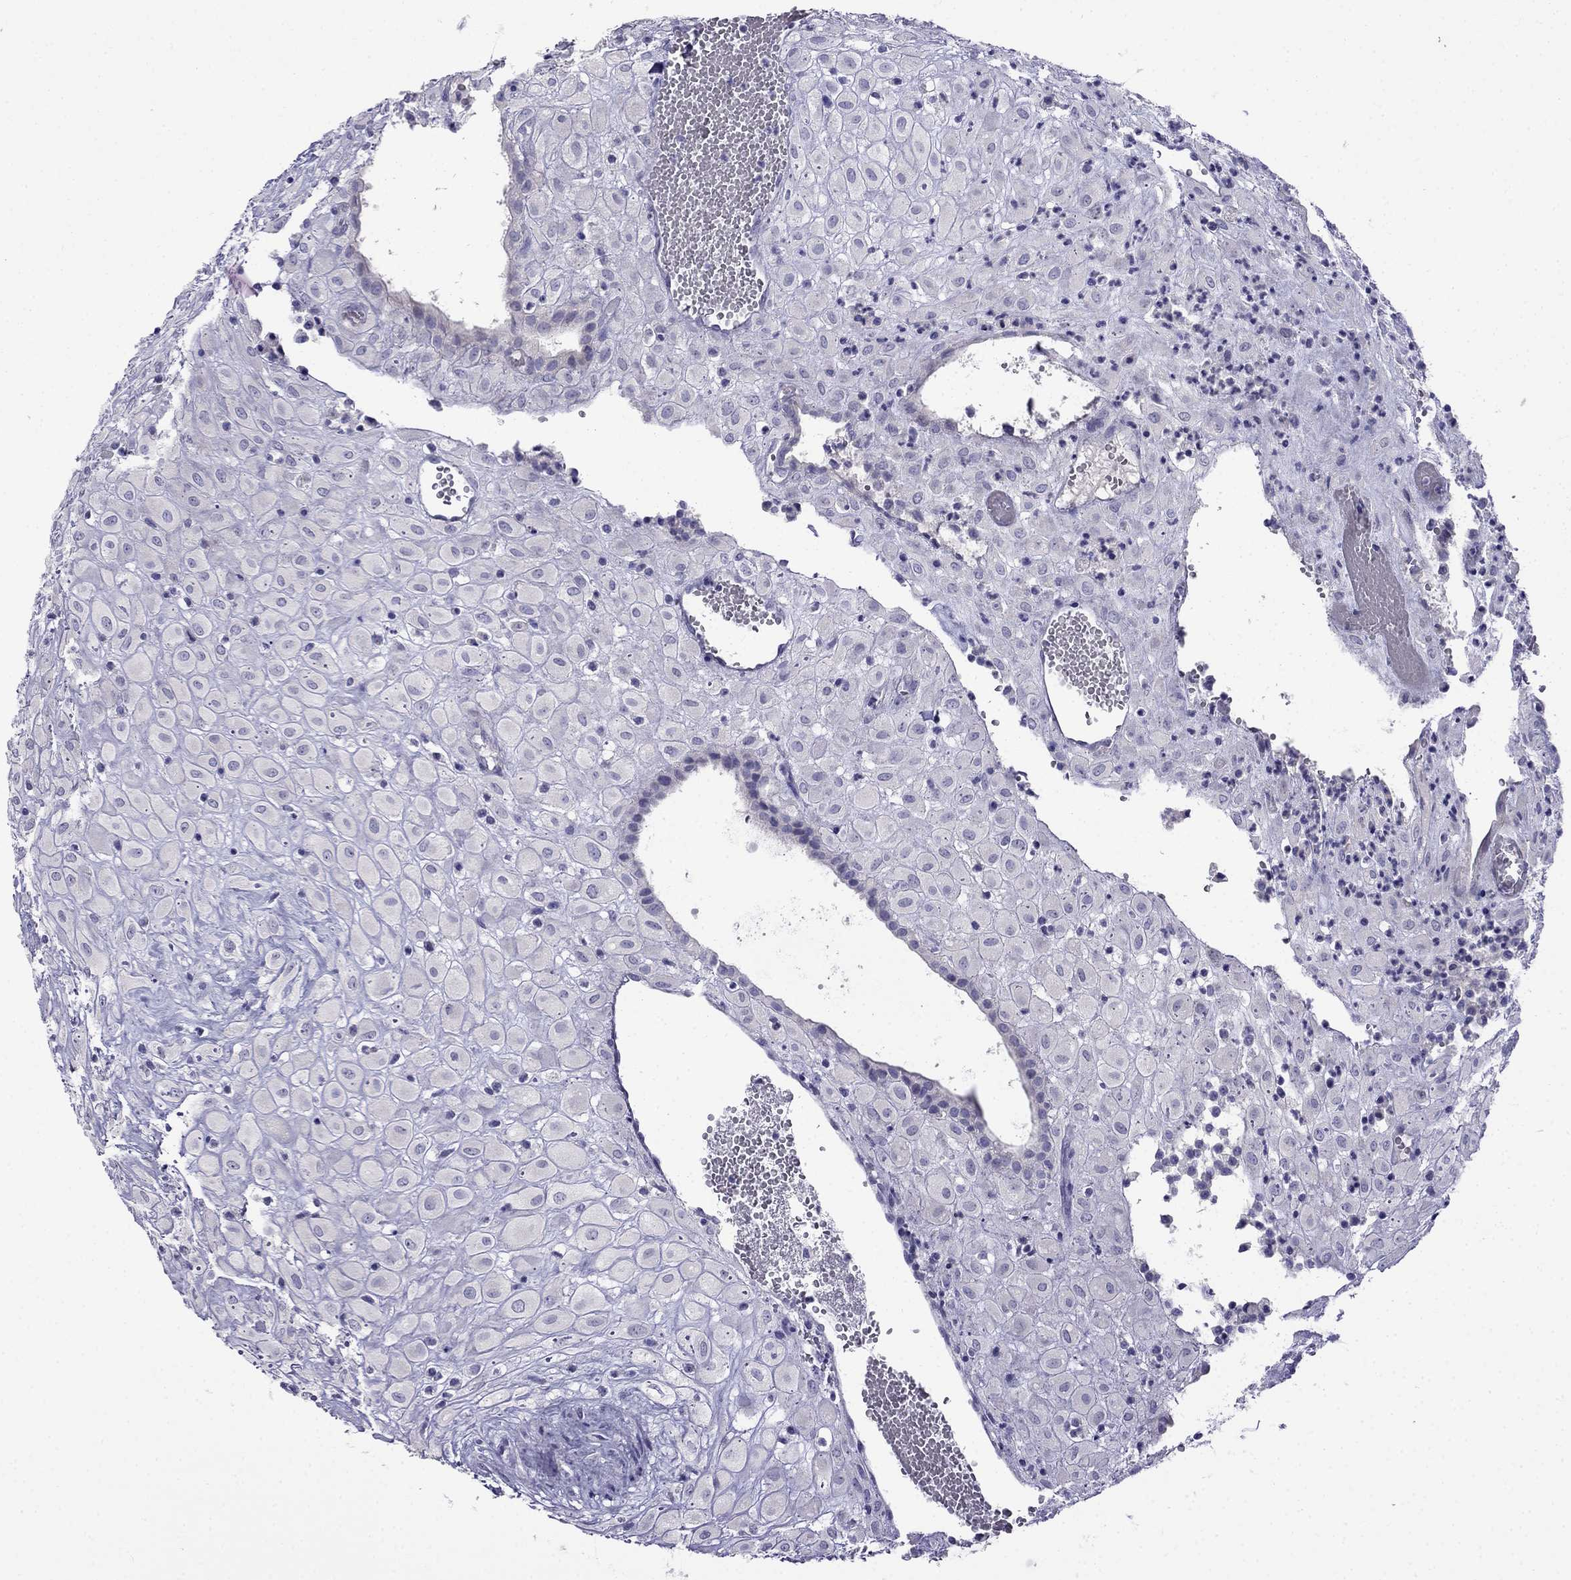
{"staining": {"intensity": "negative", "quantity": "none", "location": "none"}, "tissue": "placenta", "cell_type": "Decidual cells", "image_type": "normal", "snomed": [{"axis": "morphology", "description": "Normal tissue, NOS"}, {"axis": "topography", "description": "Placenta"}], "caption": "Immunohistochemical staining of benign placenta demonstrates no significant expression in decidual cells. (Brightfield microscopy of DAB (3,3'-diaminobenzidine) immunohistochemistry at high magnification).", "gene": "PATE1", "patient": {"sex": "female", "age": 24}}